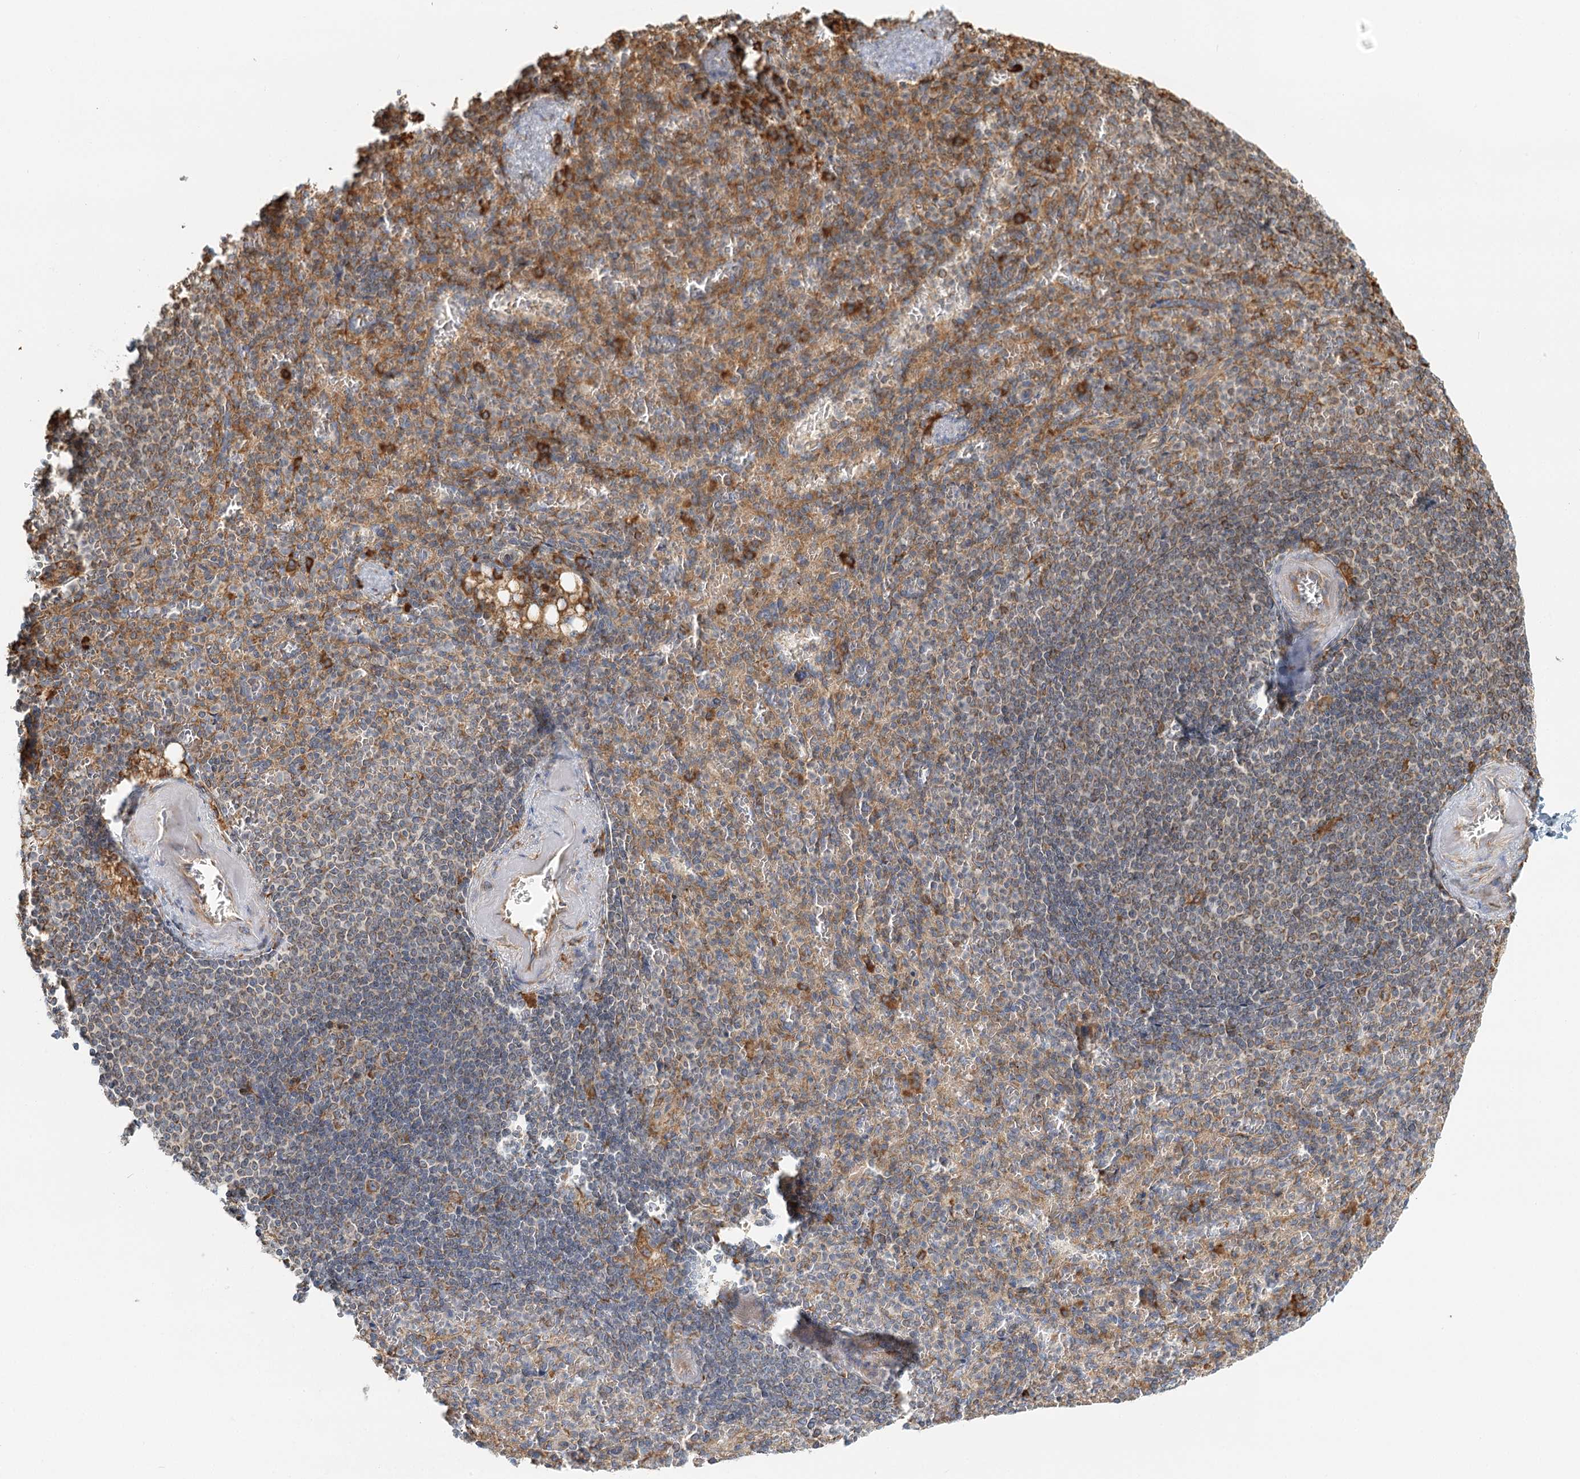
{"staining": {"intensity": "moderate", "quantity": "<25%", "location": "cytoplasmic/membranous"}, "tissue": "spleen", "cell_type": "Cells in red pulp", "image_type": "normal", "snomed": [{"axis": "morphology", "description": "Normal tissue, NOS"}, {"axis": "topography", "description": "Spleen"}], "caption": "A micrograph showing moderate cytoplasmic/membranous positivity in about <25% of cells in red pulp in unremarkable spleen, as visualized by brown immunohistochemical staining.", "gene": "TAS1R1", "patient": {"sex": "female", "age": 74}}